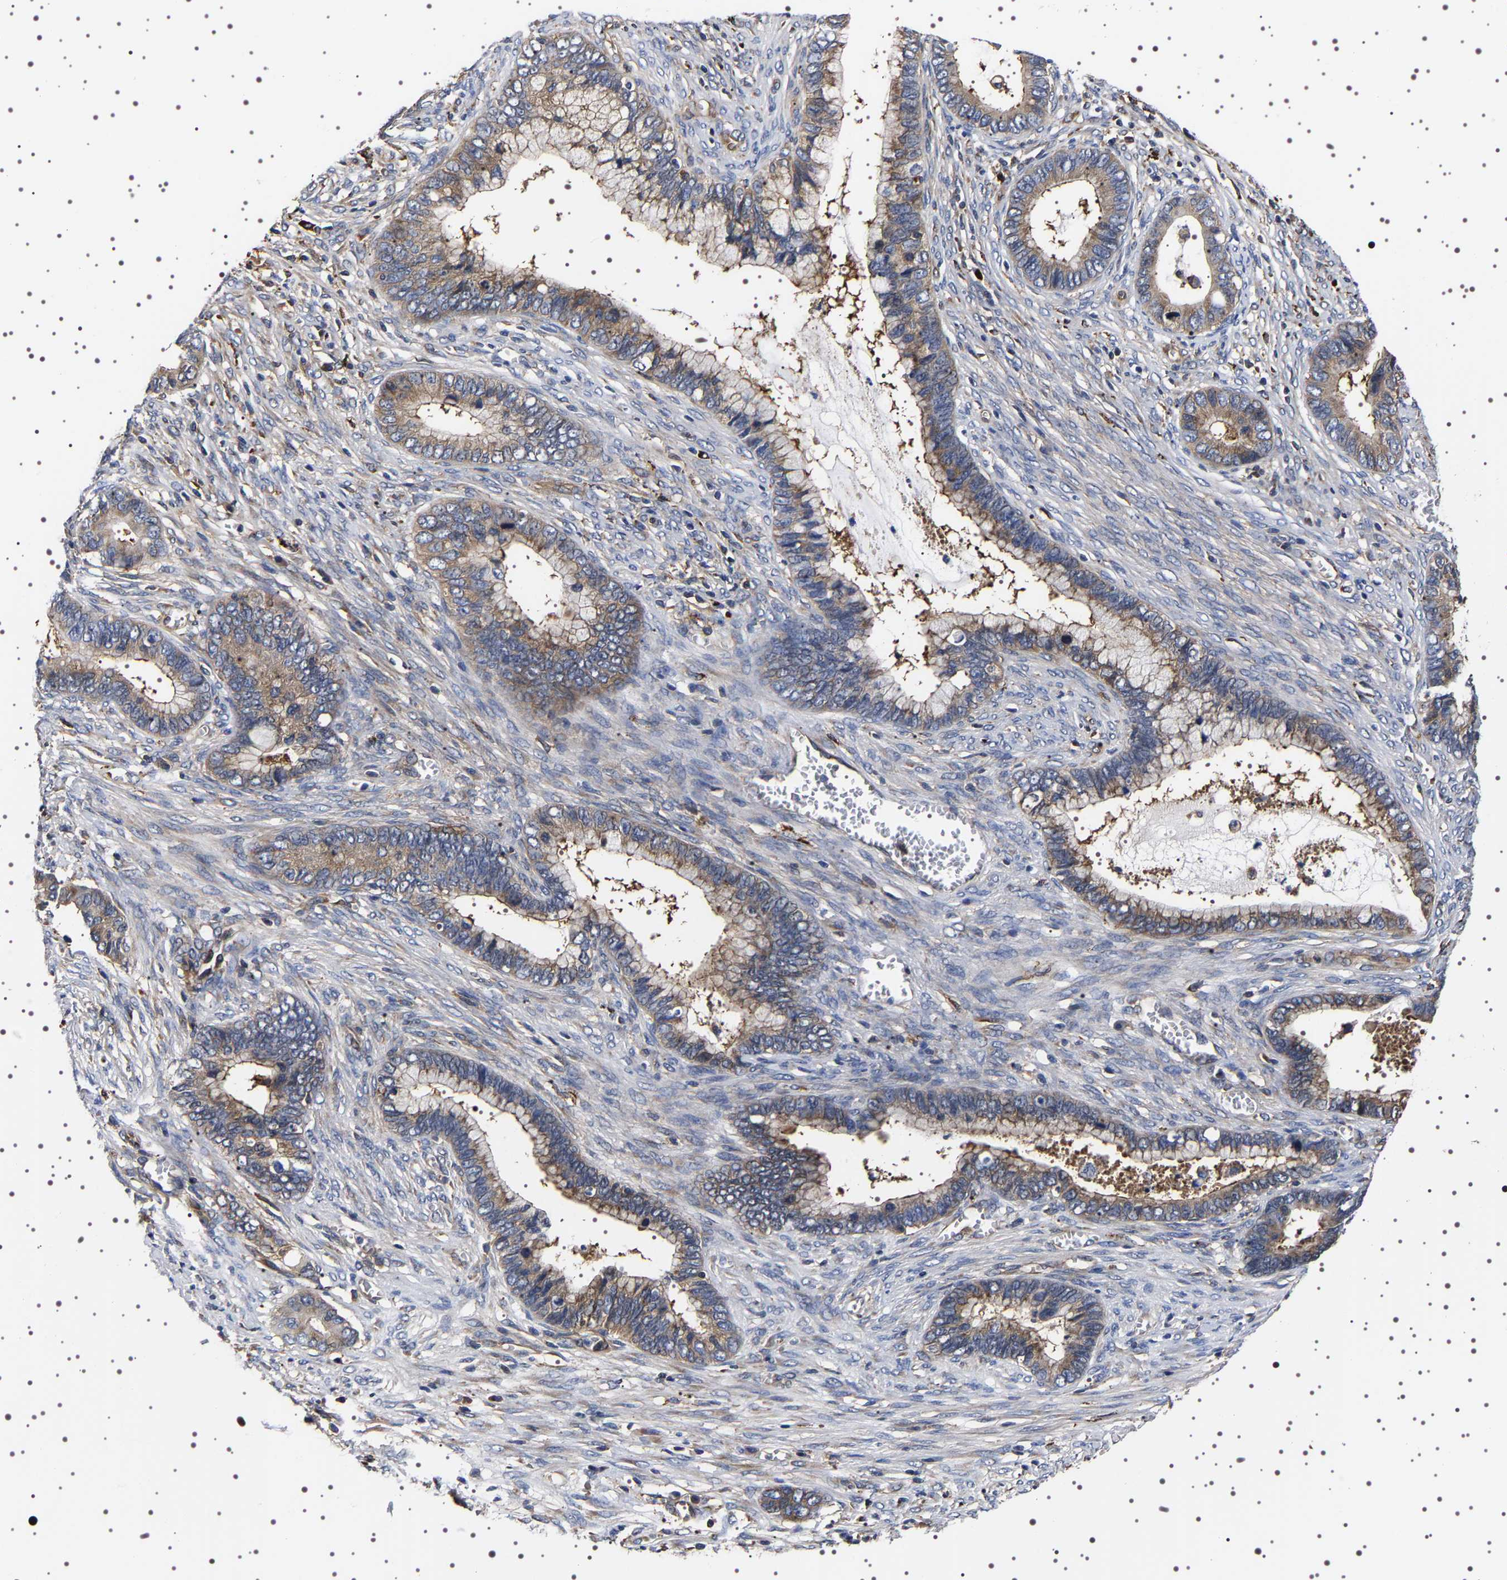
{"staining": {"intensity": "weak", "quantity": ">75%", "location": "cytoplasmic/membranous"}, "tissue": "cervical cancer", "cell_type": "Tumor cells", "image_type": "cancer", "snomed": [{"axis": "morphology", "description": "Adenocarcinoma, NOS"}, {"axis": "topography", "description": "Cervix"}], "caption": "Cervical cancer tissue shows weak cytoplasmic/membranous expression in approximately >75% of tumor cells, visualized by immunohistochemistry.", "gene": "DARS1", "patient": {"sex": "female", "age": 44}}